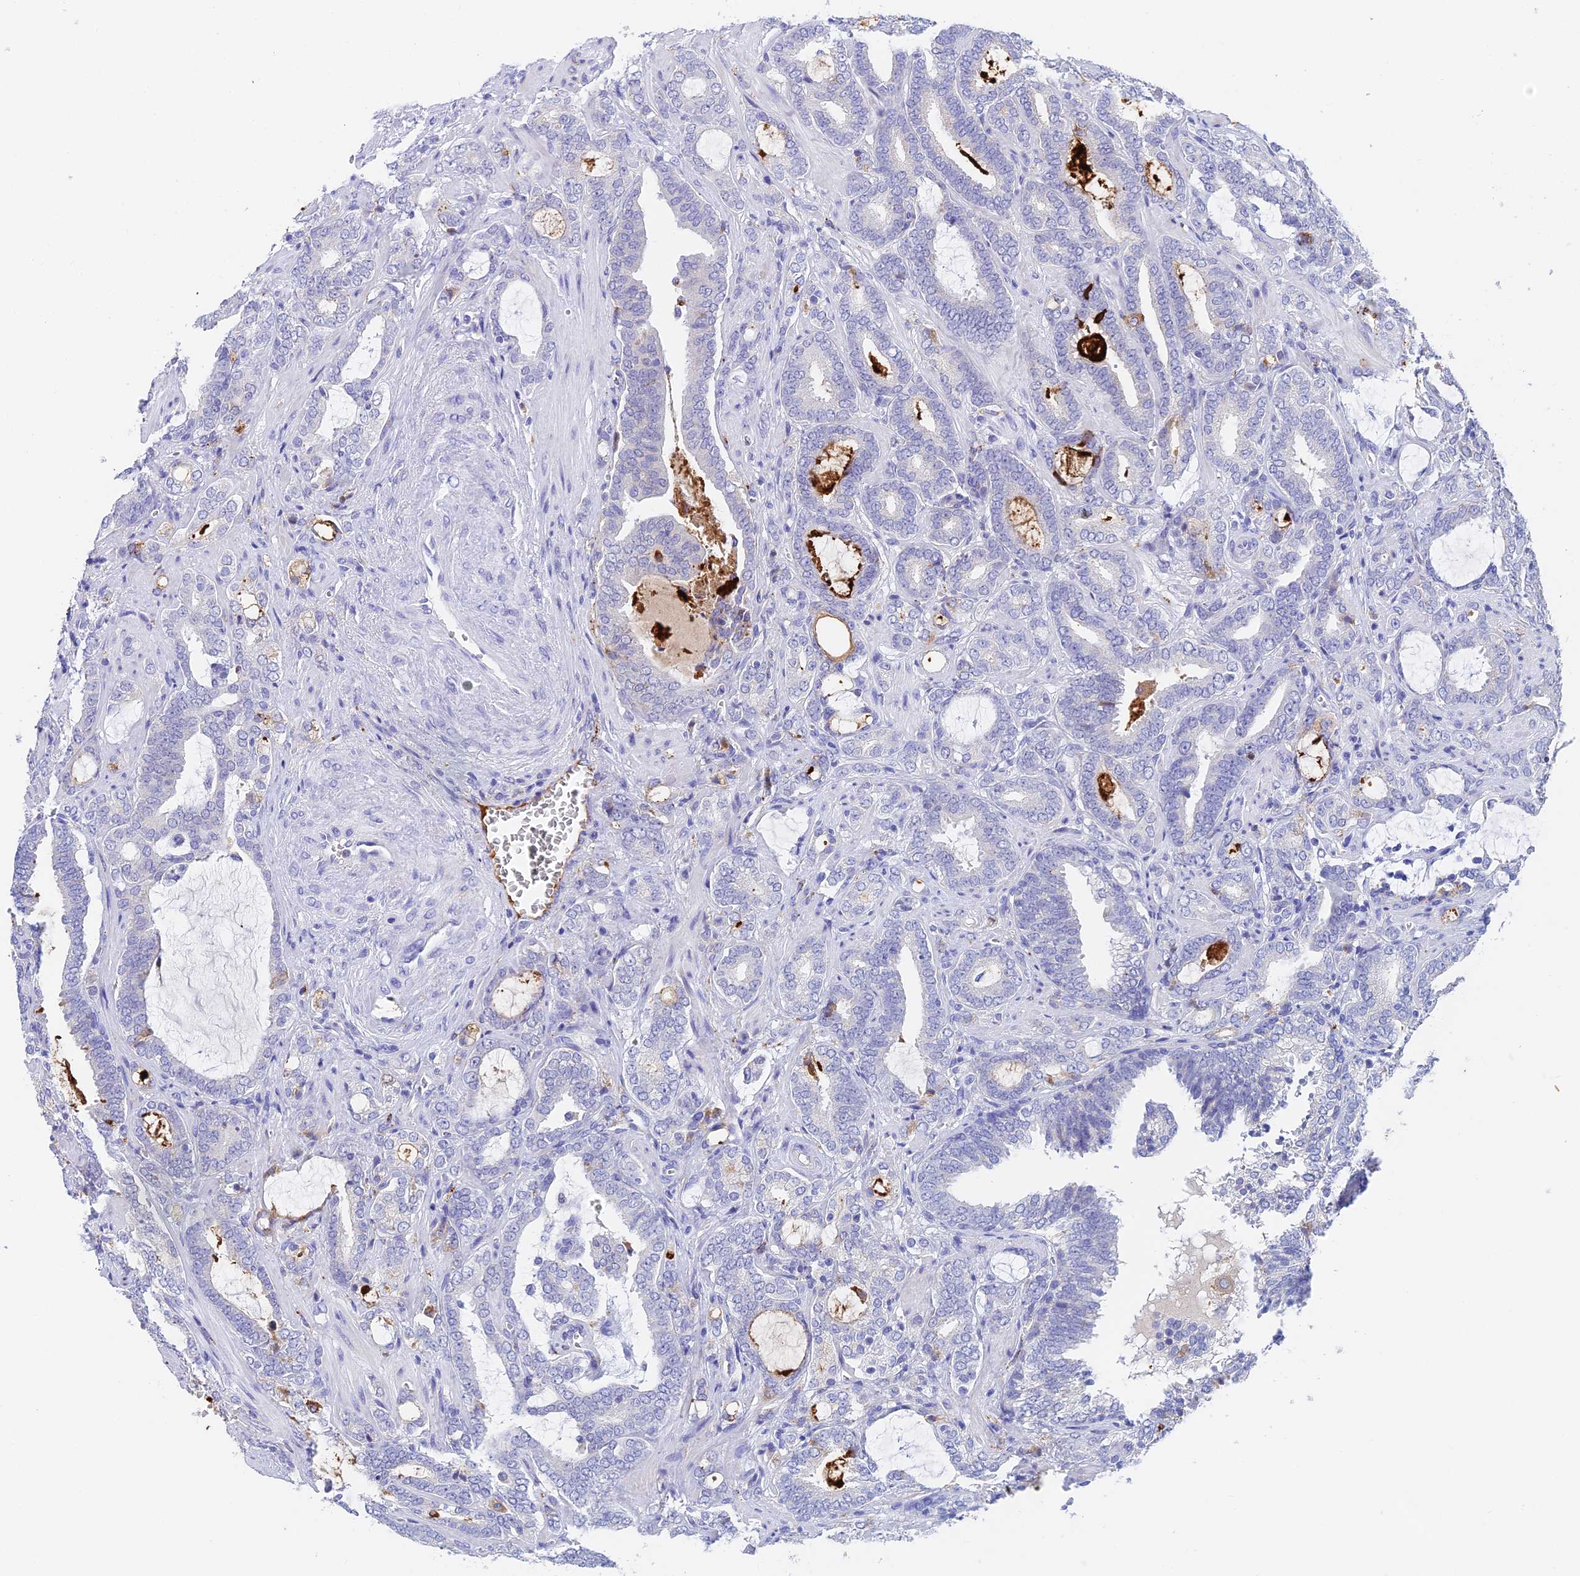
{"staining": {"intensity": "negative", "quantity": "none", "location": "none"}, "tissue": "prostate cancer", "cell_type": "Tumor cells", "image_type": "cancer", "snomed": [{"axis": "morphology", "description": "Adenocarcinoma, High grade"}, {"axis": "topography", "description": "Prostate and seminal vesicle, NOS"}], "caption": "Protein analysis of prostate cancer (adenocarcinoma (high-grade)) shows no significant expression in tumor cells. (DAB (3,3'-diaminobenzidine) IHC visualized using brightfield microscopy, high magnification).", "gene": "ADAMTS13", "patient": {"sex": "male", "age": 67}}